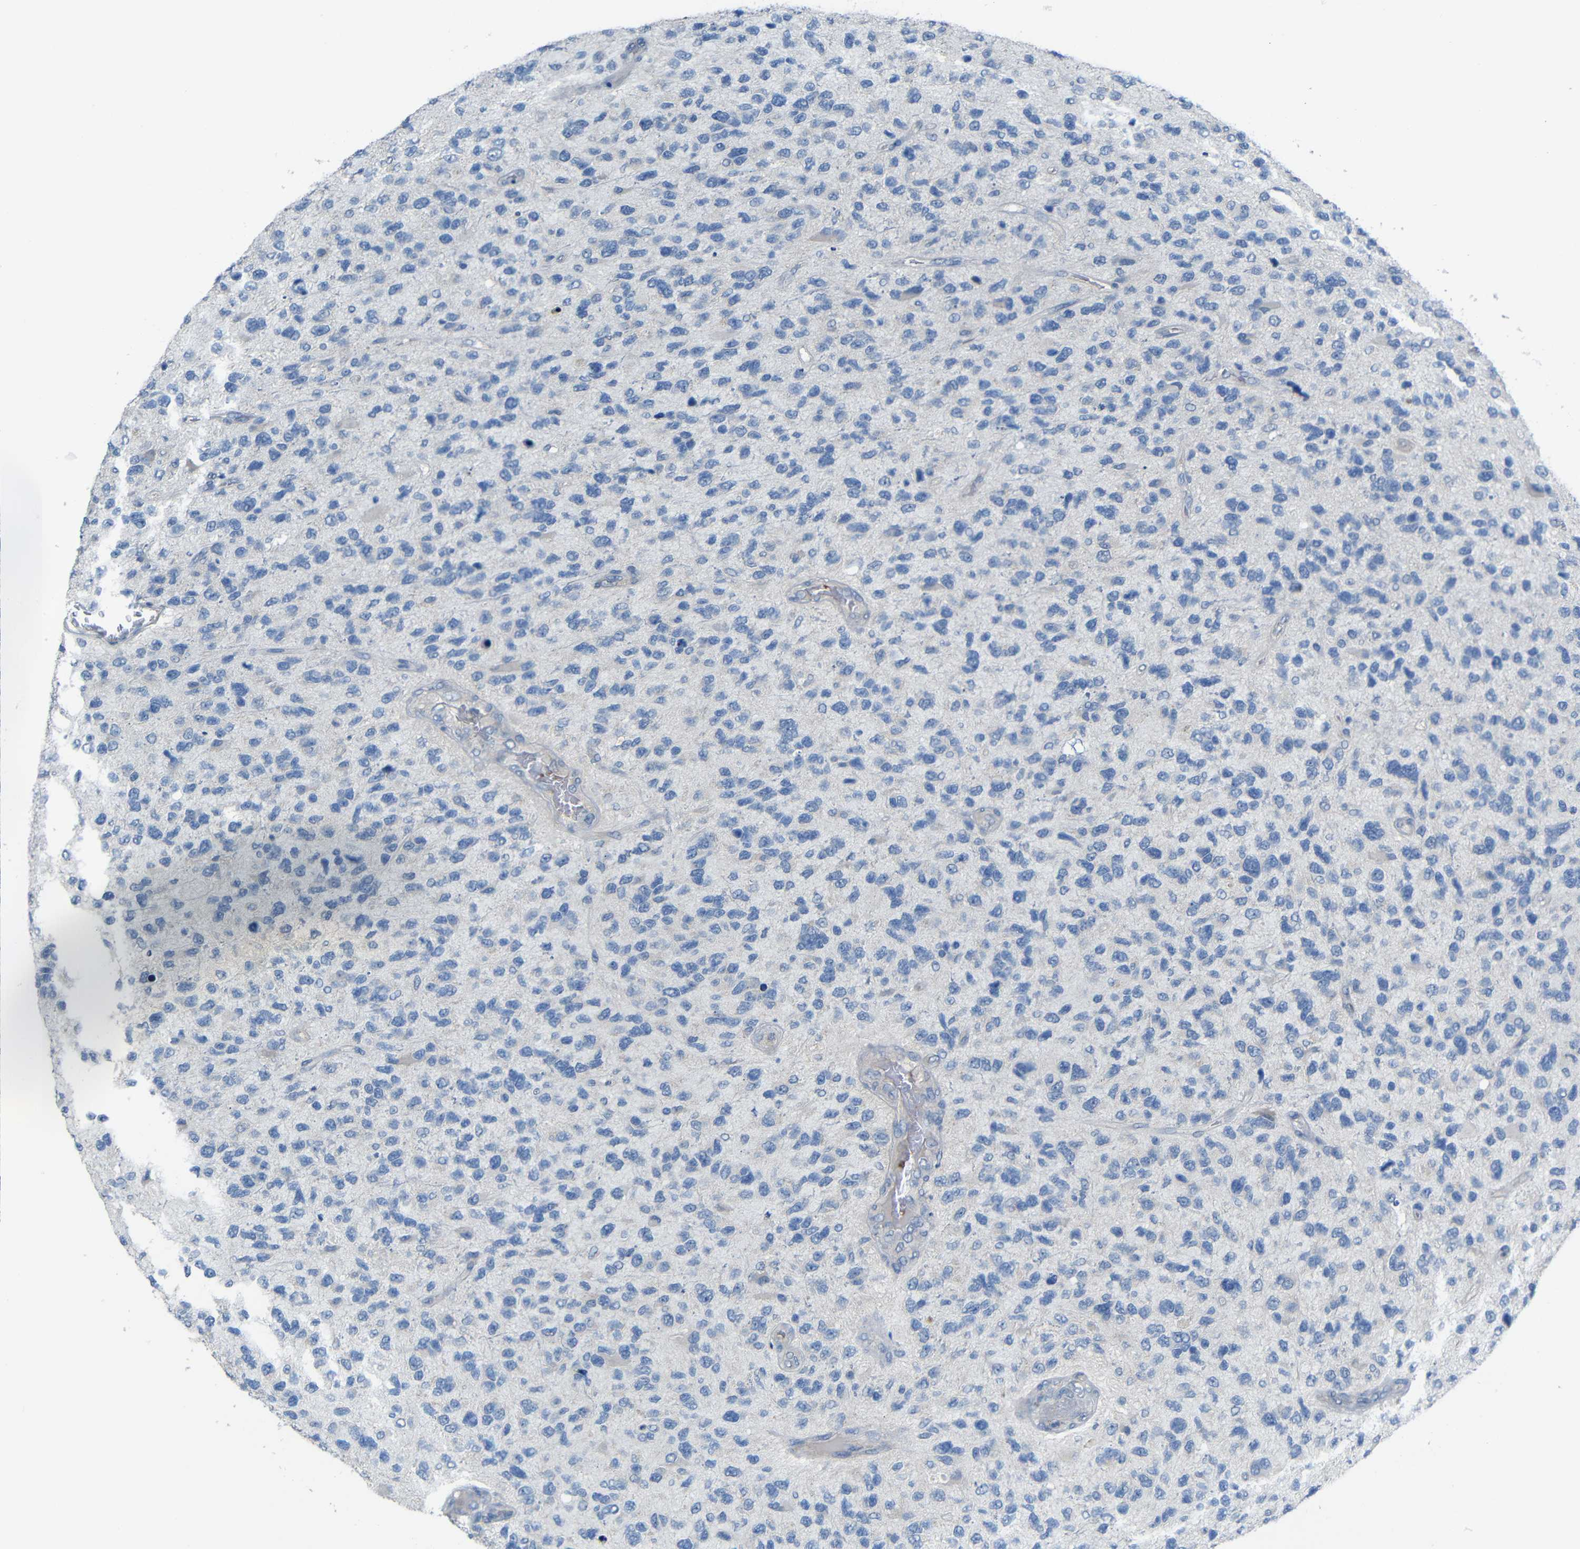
{"staining": {"intensity": "negative", "quantity": "none", "location": "none"}, "tissue": "glioma", "cell_type": "Tumor cells", "image_type": "cancer", "snomed": [{"axis": "morphology", "description": "Glioma, malignant, High grade"}, {"axis": "topography", "description": "Brain"}], "caption": "Histopathology image shows no significant protein positivity in tumor cells of high-grade glioma (malignant).", "gene": "TBC1D32", "patient": {"sex": "female", "age": 58}}